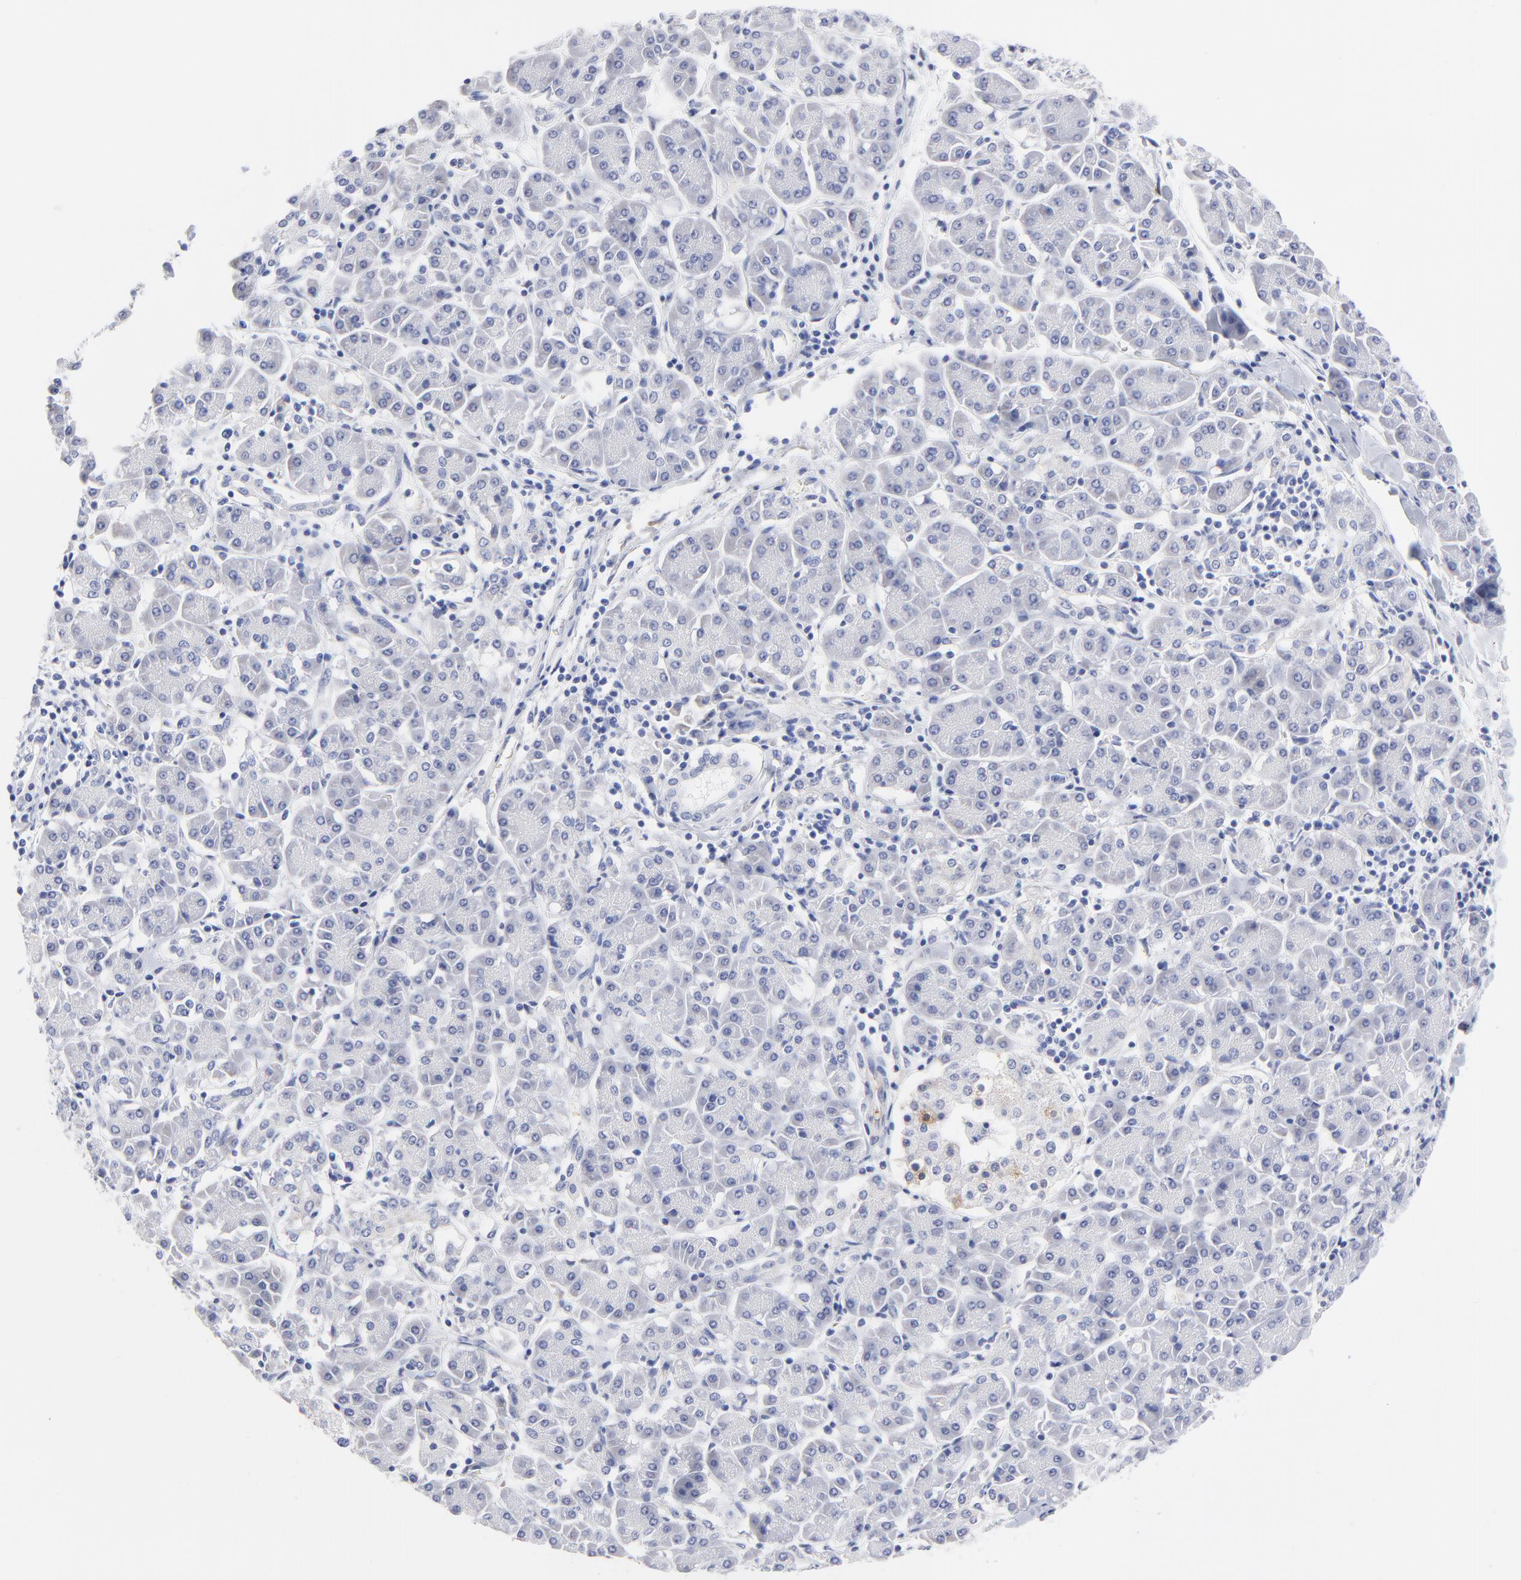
{"staining": {"intensity": "negative", "quantity": "none", "location": "none"}, "tissue": "pancreatic cancer", "cell_type": "Tumor cells", "image_type": "cancer", "snomed": [{"axis": "morphology", "description": "Adenocarcinoma, NOS"}, {"axis": "topography", "description": "Pancreas"}], "caption": "Tumor cells show no significant protein expression in adenocarcinoma (pancreatic).", "gene": "DUSP9", "patient": {"sex": "female", "age": 57}}